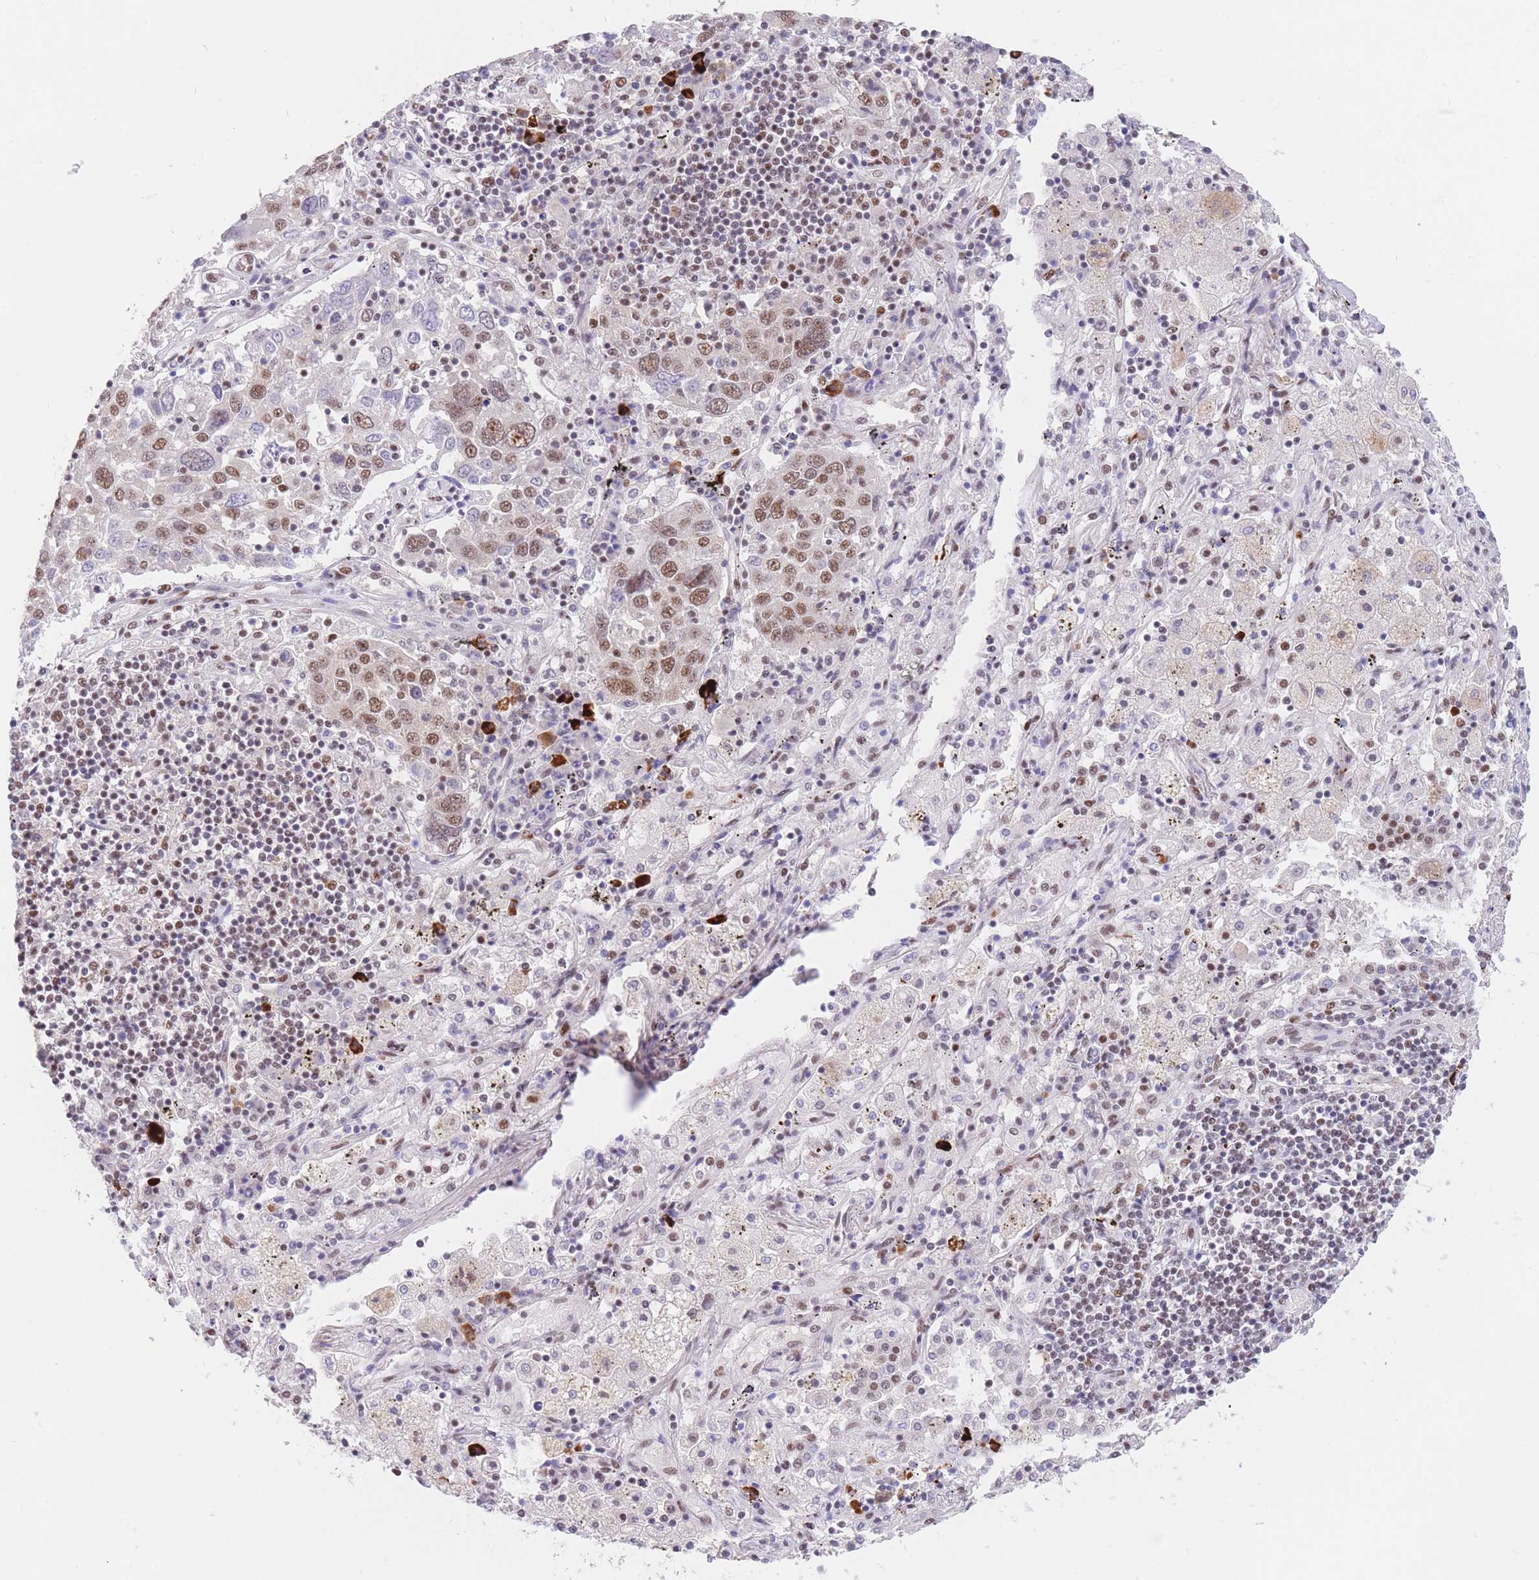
{"staining": {"intensity": "moderate", "quantity": ">75%", "location": "nuclear"}, "tissue": "lung cancer", "cell_type": "Tumor cells", "image_type": "cancer", "snomed": [{"axis": "morphology", "description": "Squamous cell carcinoma, NOS"}, {"axis": "topography", "description": "Lung"}], "caption": "Squamous cell carcinoma (lung) stained with a brown dye reveals moderate nuclear positive staining in approximately >75% of tumor cells.", "gene": "SMAD9", "patient": {"sex": "male", "age": 65}}